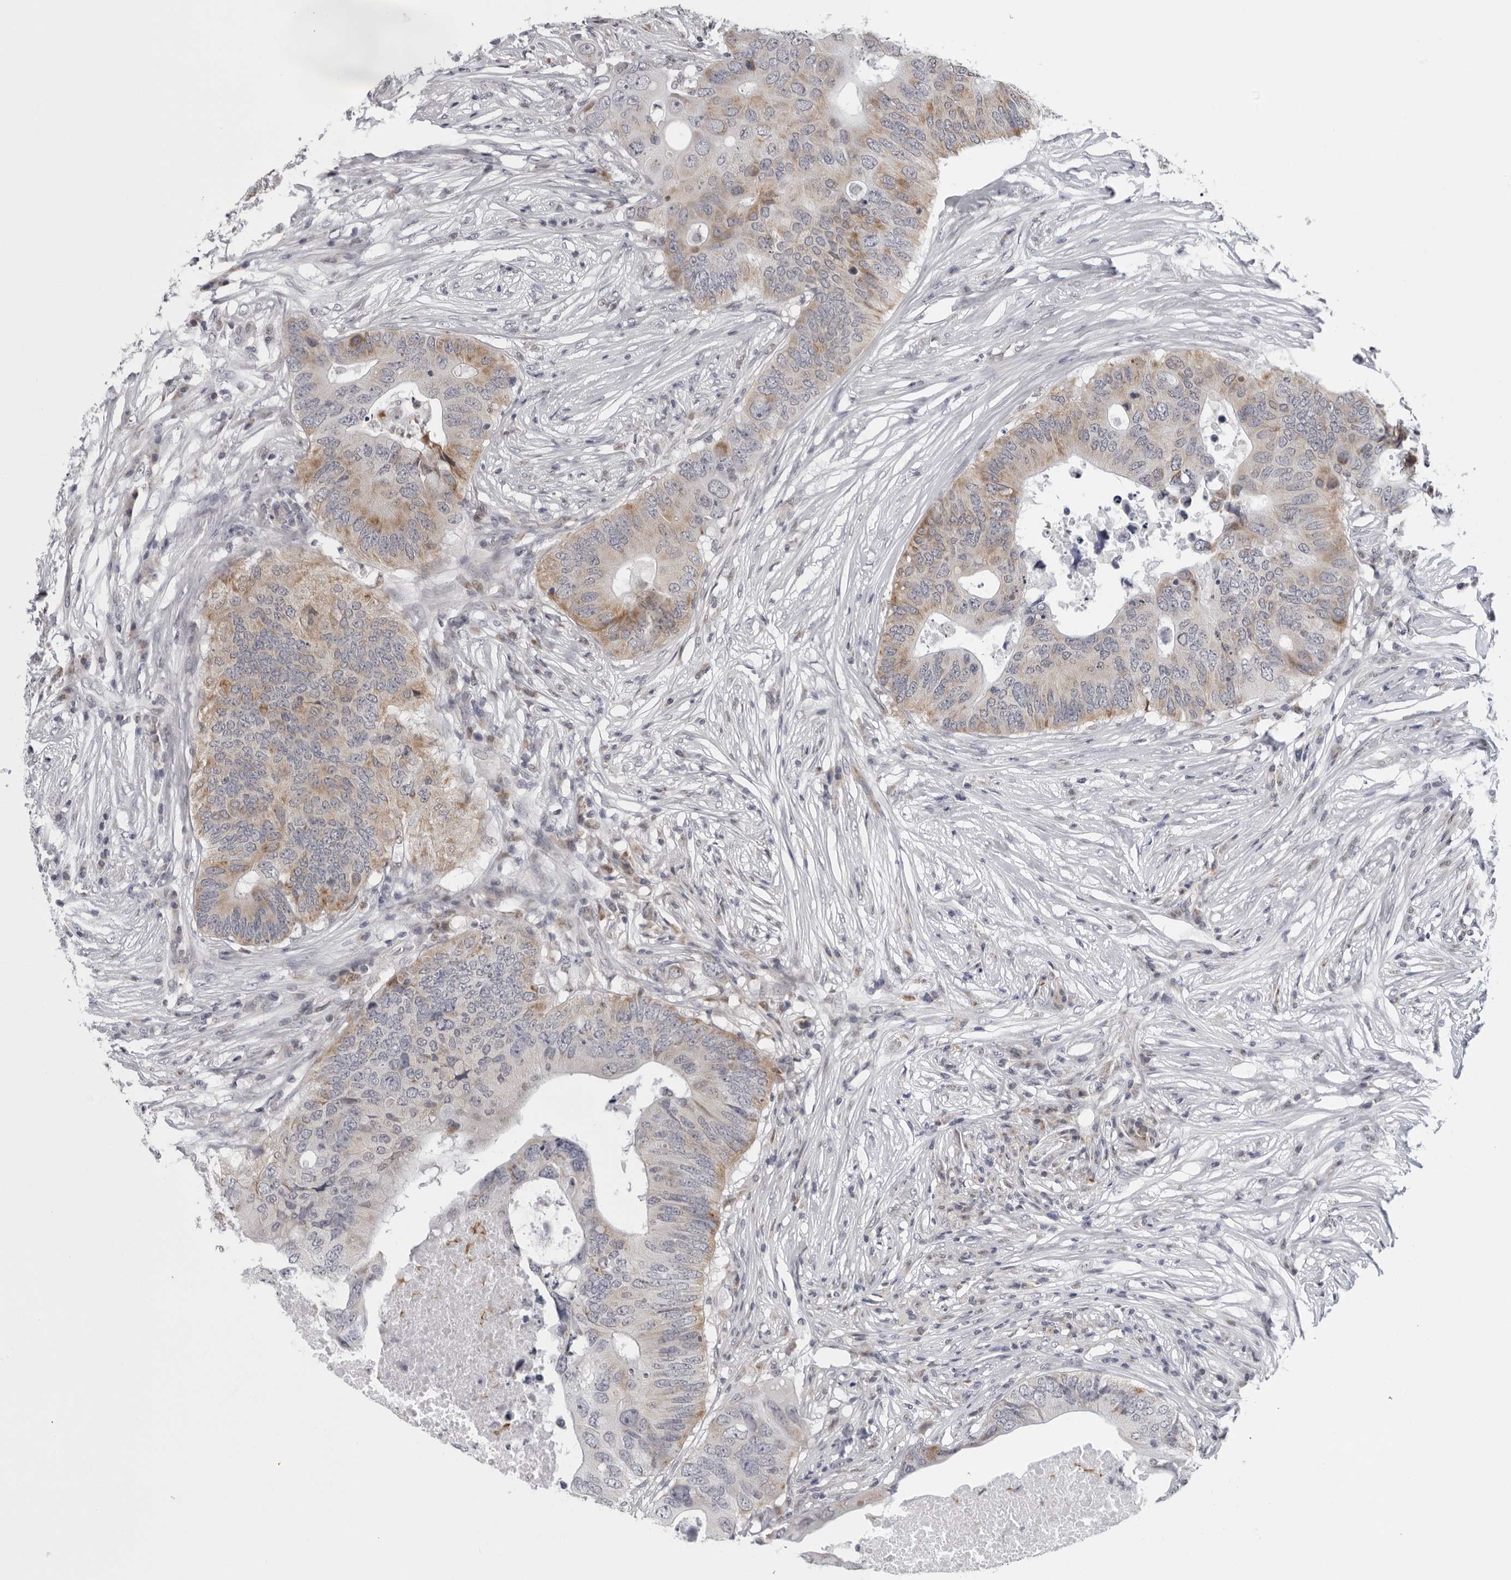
{"staining": {"intensity": "weak", "quantity": "25%-75%", "location": "cytoplasmic/membranous"}, "tissue": "colorectal cancer", "cell_type": "Tumor cells", "image_type": "cancer", "snomed": [{"axis": "morphology", "description": "Adenocarcinoma, NOS"}, {"axis": "topography", "description": "Colon"}], "caption": "This photomicrograph shows colorectal adenocarcinoma stained with immunohistochemistry (IHC) to label a protein in brown. The cytoplasmic/membranous of tumor cells show weak positivity for the protein. Nuclei are counter-stained blue.", "gene": "CPT2", "patient": {"sex": "male", "age": 71}}